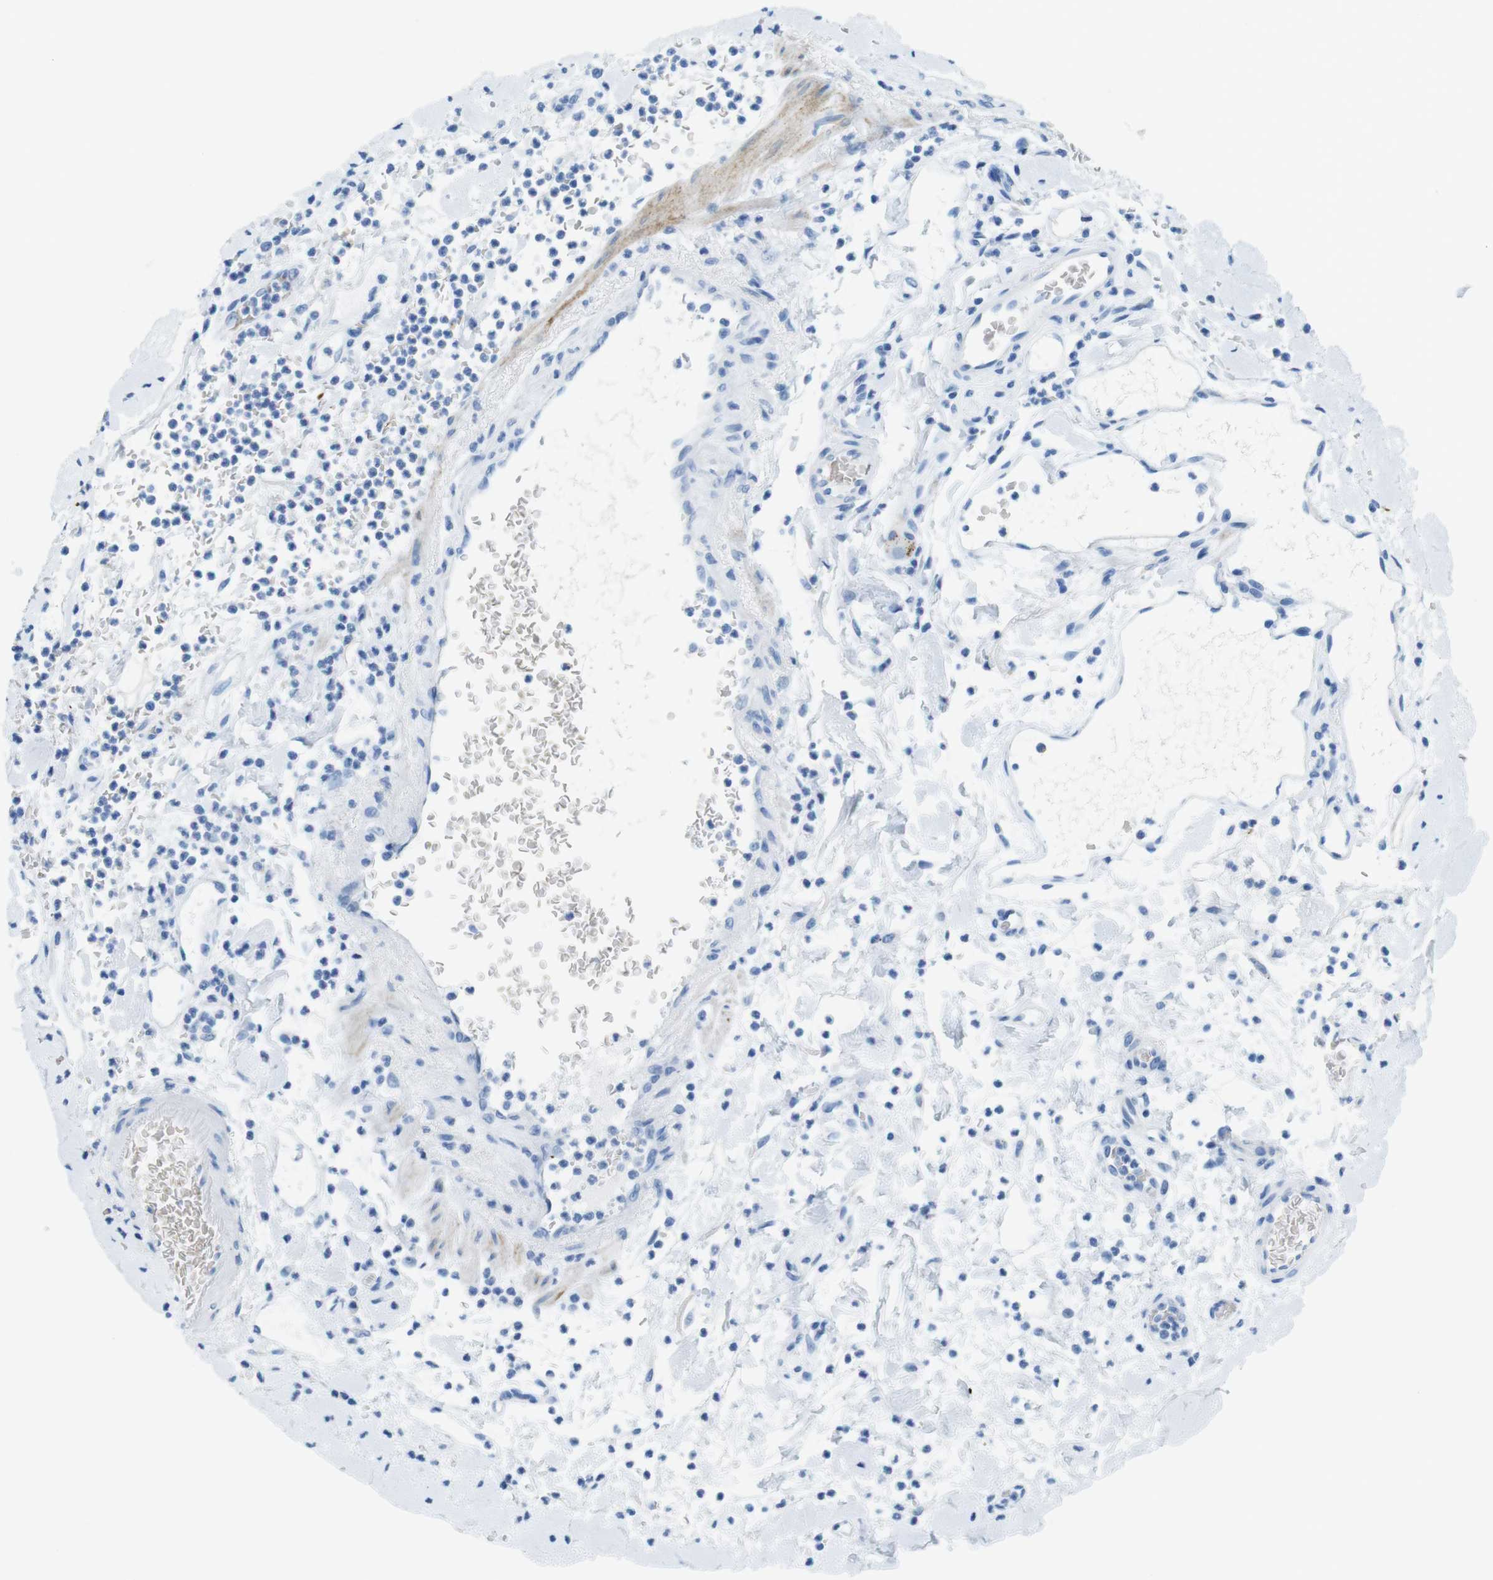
{"staining": {"intensity": "negative", "quantity": "none", "location": "none"}, "tissue": "stomach", "cell_type": "Glandular cells", "image_type": "normal", "snomed": [{"axis": "morphology", "description": "Normal tissue, NOS"}, {"axis": "topography", "description": "Stomach, upper"}], "caption": "Immunohistochemistry image of benign stomach stained for a protein (brown), which exhibits no positivity in glandular cells.", "gene": "TFAP2C", "patient": {"sex": "male", "age": 68}}